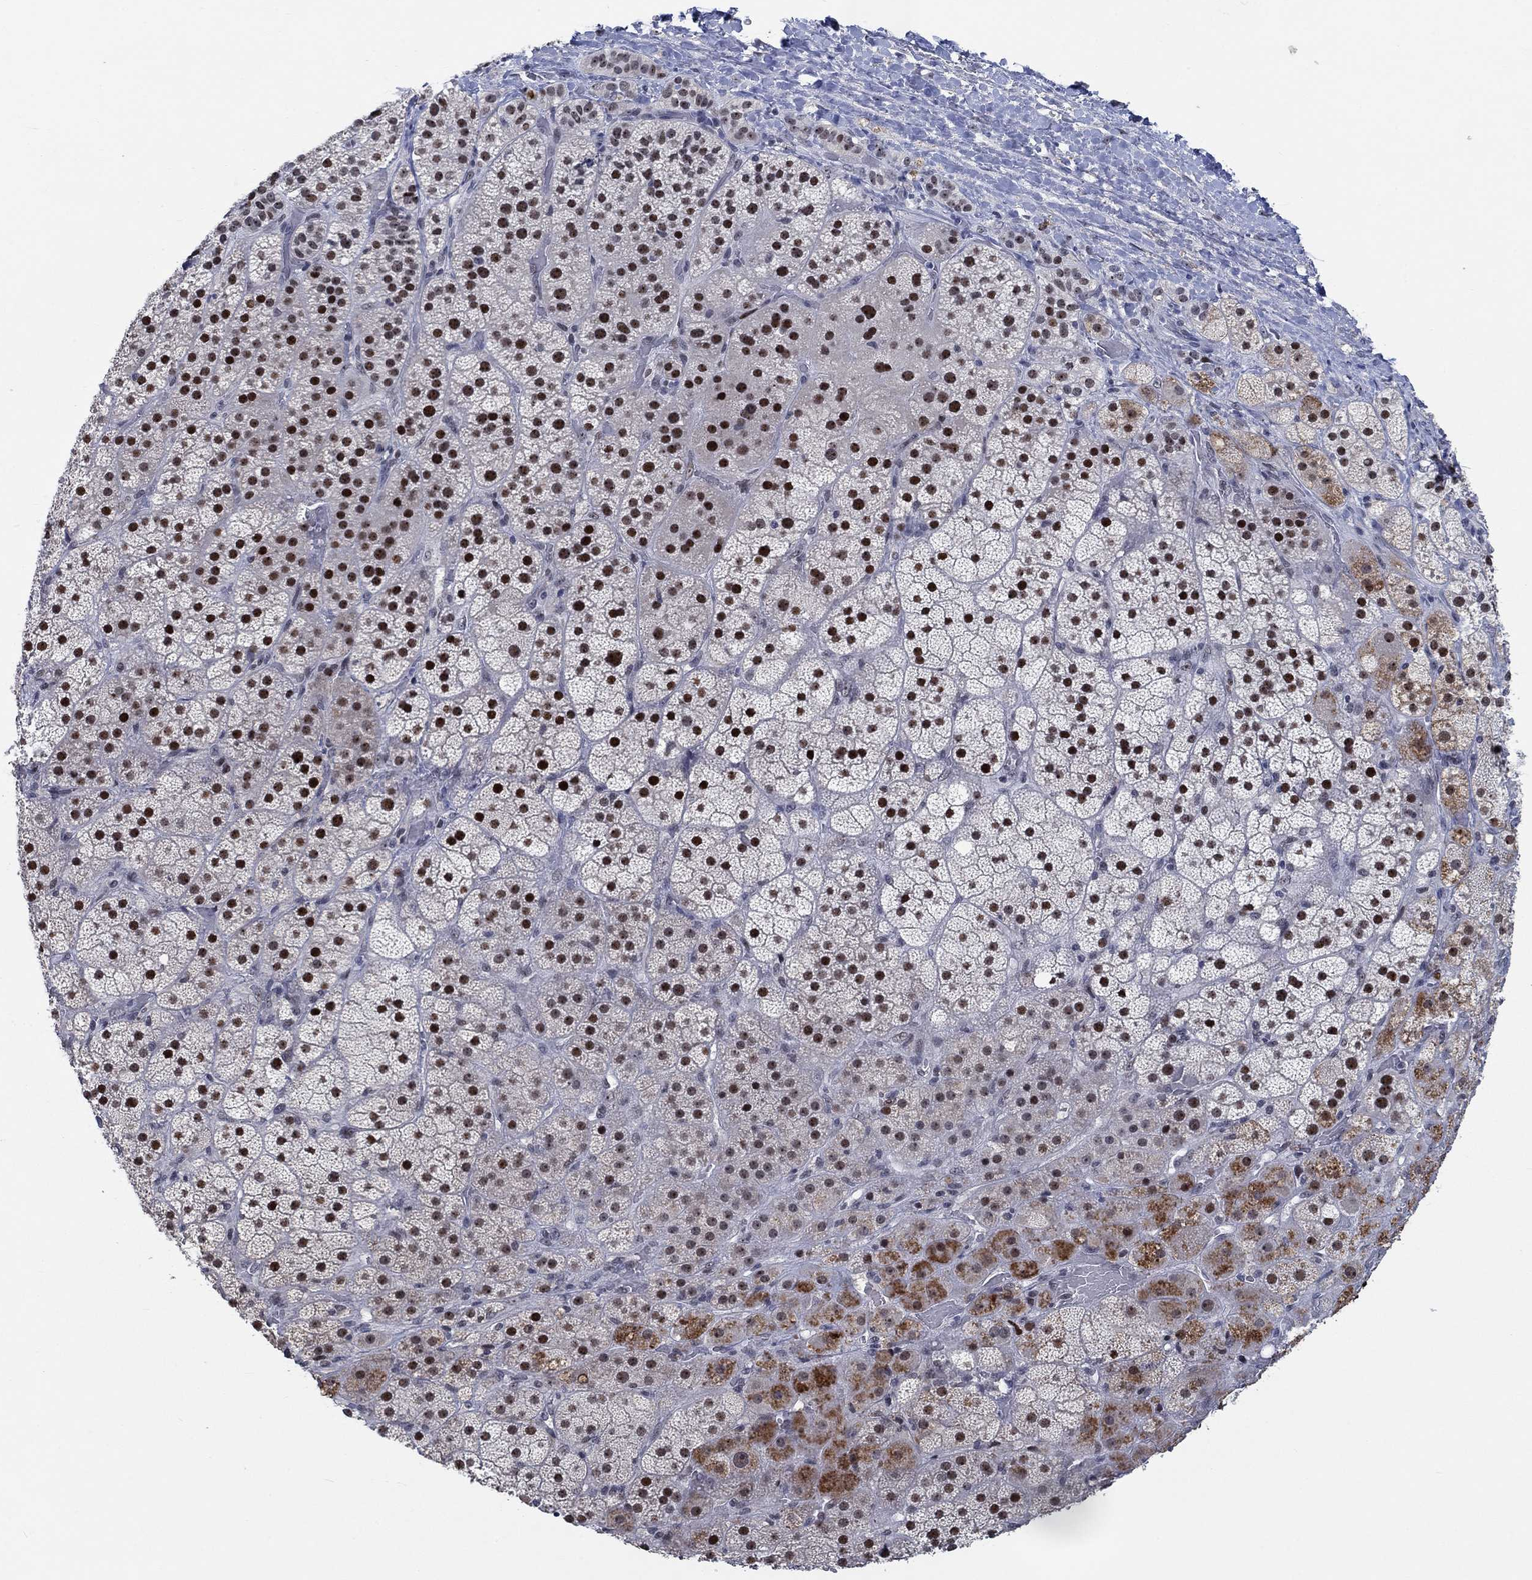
{"staining": {"intensity": "strong", "quantity": "25%-75%", "location": "nuclear"}, "tissue": "adrenal gland", "cell_type": "Glandular cells", "image_type": "normal", "snomed": [{"axis": "morphology", "description": "Normal tissue, NOS"}, {"axis": "topography", "description": "Adrenal gland"}], "caption": "A high amount of strong nuclear positivity is identified in about 25%-75% of glandular cells in benign adrenal gland.", "gene": "HTN1", "patient": {"sex": "male", "age": 57}}